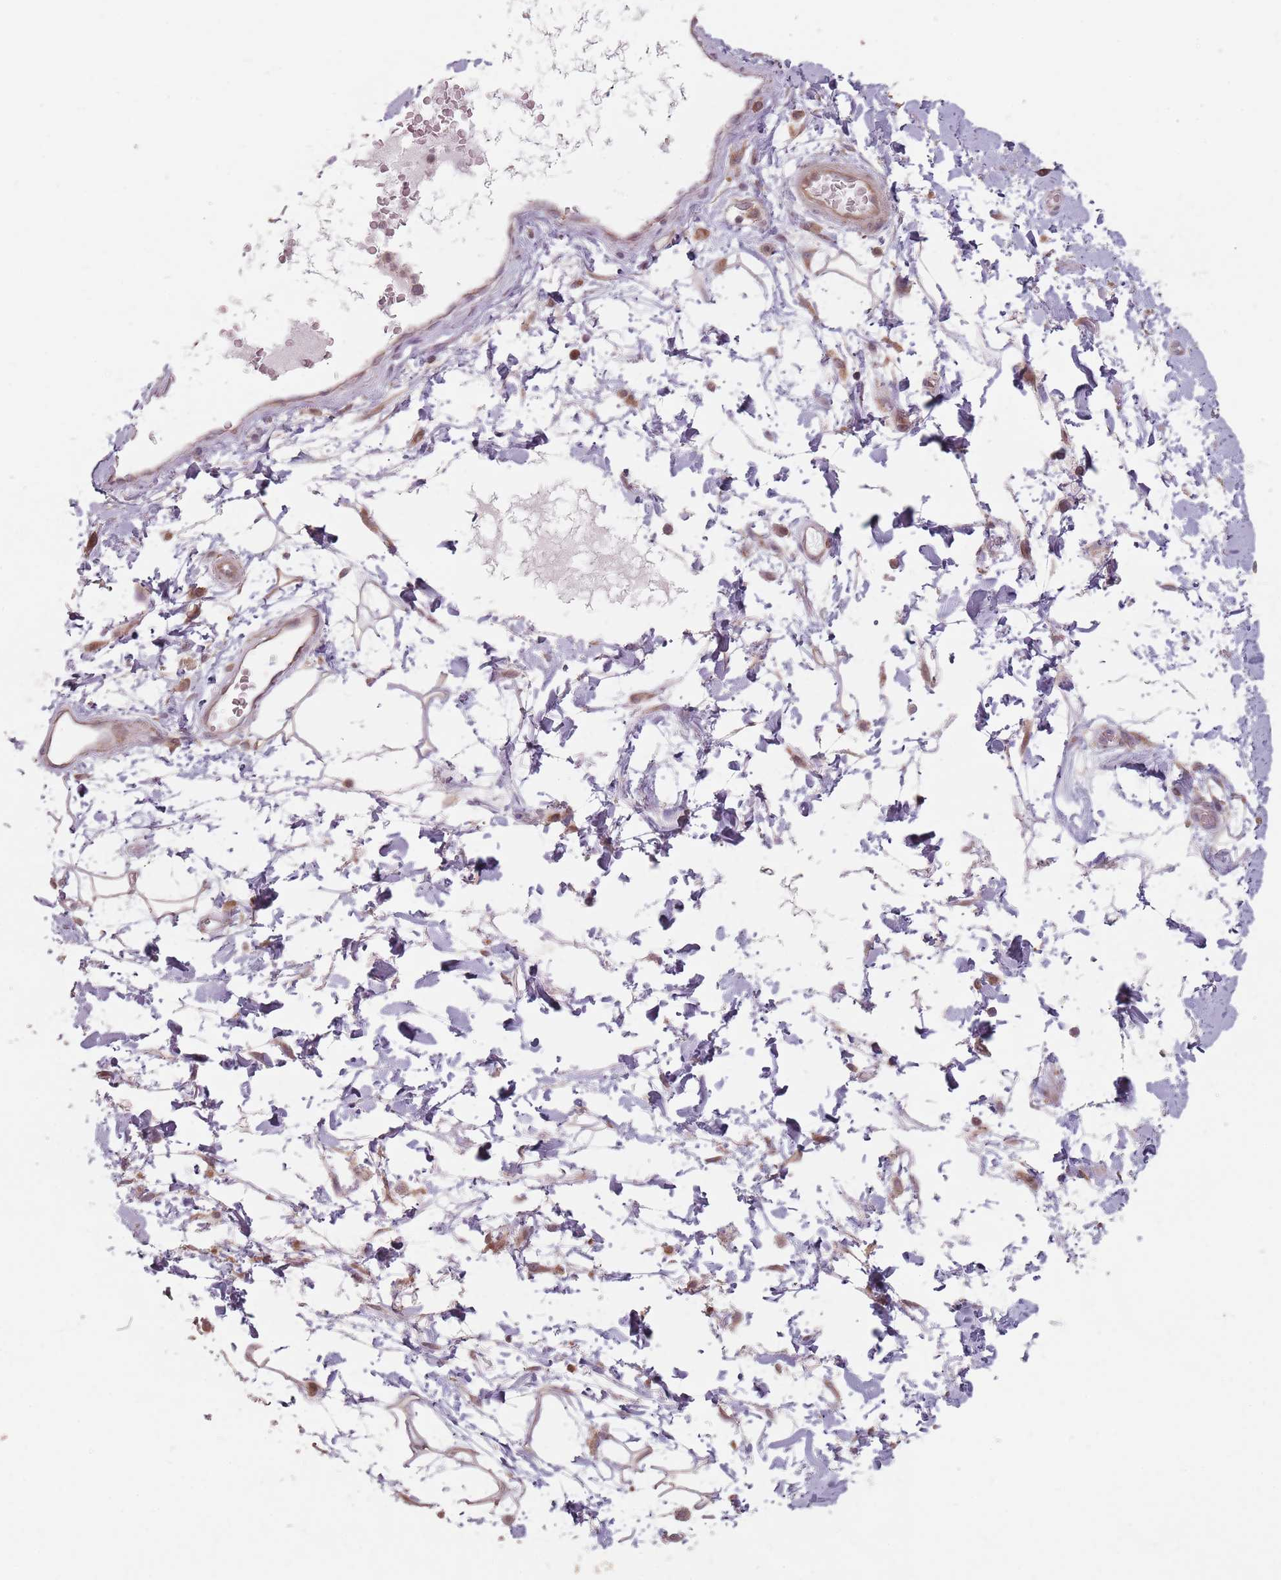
{"staining": {"intensity": "weak", "quantity": ">75%", "location": "cytoplasmic/membranous"}, "tissue": "adipose tissue", "cell_type": "Adipocytes", "image_type": "normal", "snomed": [{"axis": "morphology", "description": "Normal tissue, NOS"}, {"axis": "morphology", "description": "Adenocarcinoma, NOS"}, {"axis": "topography", "description": "Rectum"}, {"axis": "topography", "description": "Vagina"}, {"axis": "topography", "description": "Peripheral nerve tissue"}], "caption": "Unremarkable adipose tissue exhibits weak cytoplasmic/membranous staining in about >75% of adipocytes, visualized by immunohistochemistry.", "gene": "VPS52", "patient": {"sex": "female", "age": 71}}